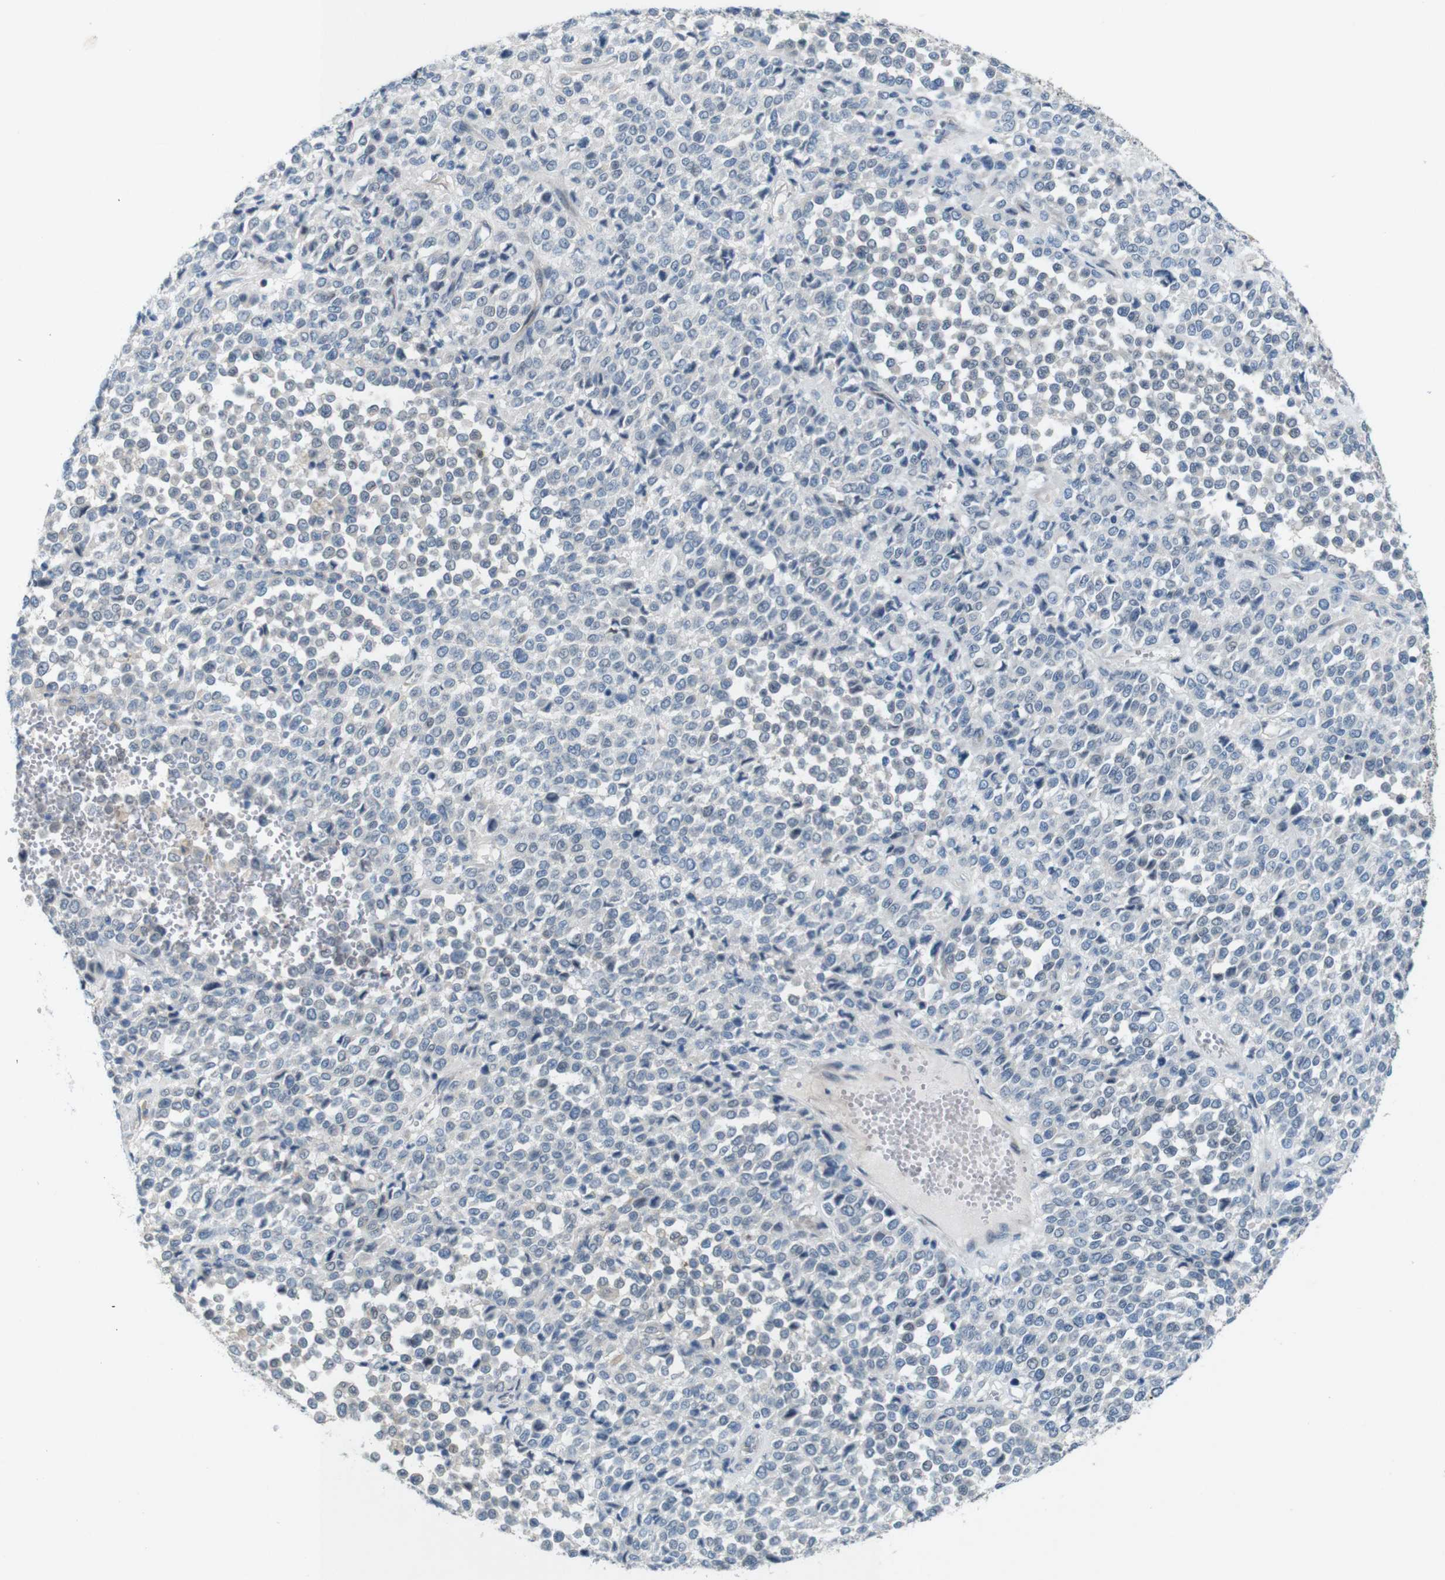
{"staining": {"intensity": "negative", "quantity": "none", "location": "none"}, "tissue": "melanoma", "cell_type": "Tumor cells", "image_type": "cancer", "snomed": [{"axis": "morphology", "description": "Malignant melanoma, Metastatic site"}, {"axis": "topography", "description": "Pancreas"}], "caption": "Immunohistochemistry micrograph of human malignant melanoma (metastatic site) stained for a protein (brown), which reveals no staining in tumor cells. Brightfield microscopy of immunohistochemistry stained with DAB (brown) and hematoxylin (blue), captured at high magnification.", "gene": "SKI", "patient": {"sex": "female", "age": 30}}